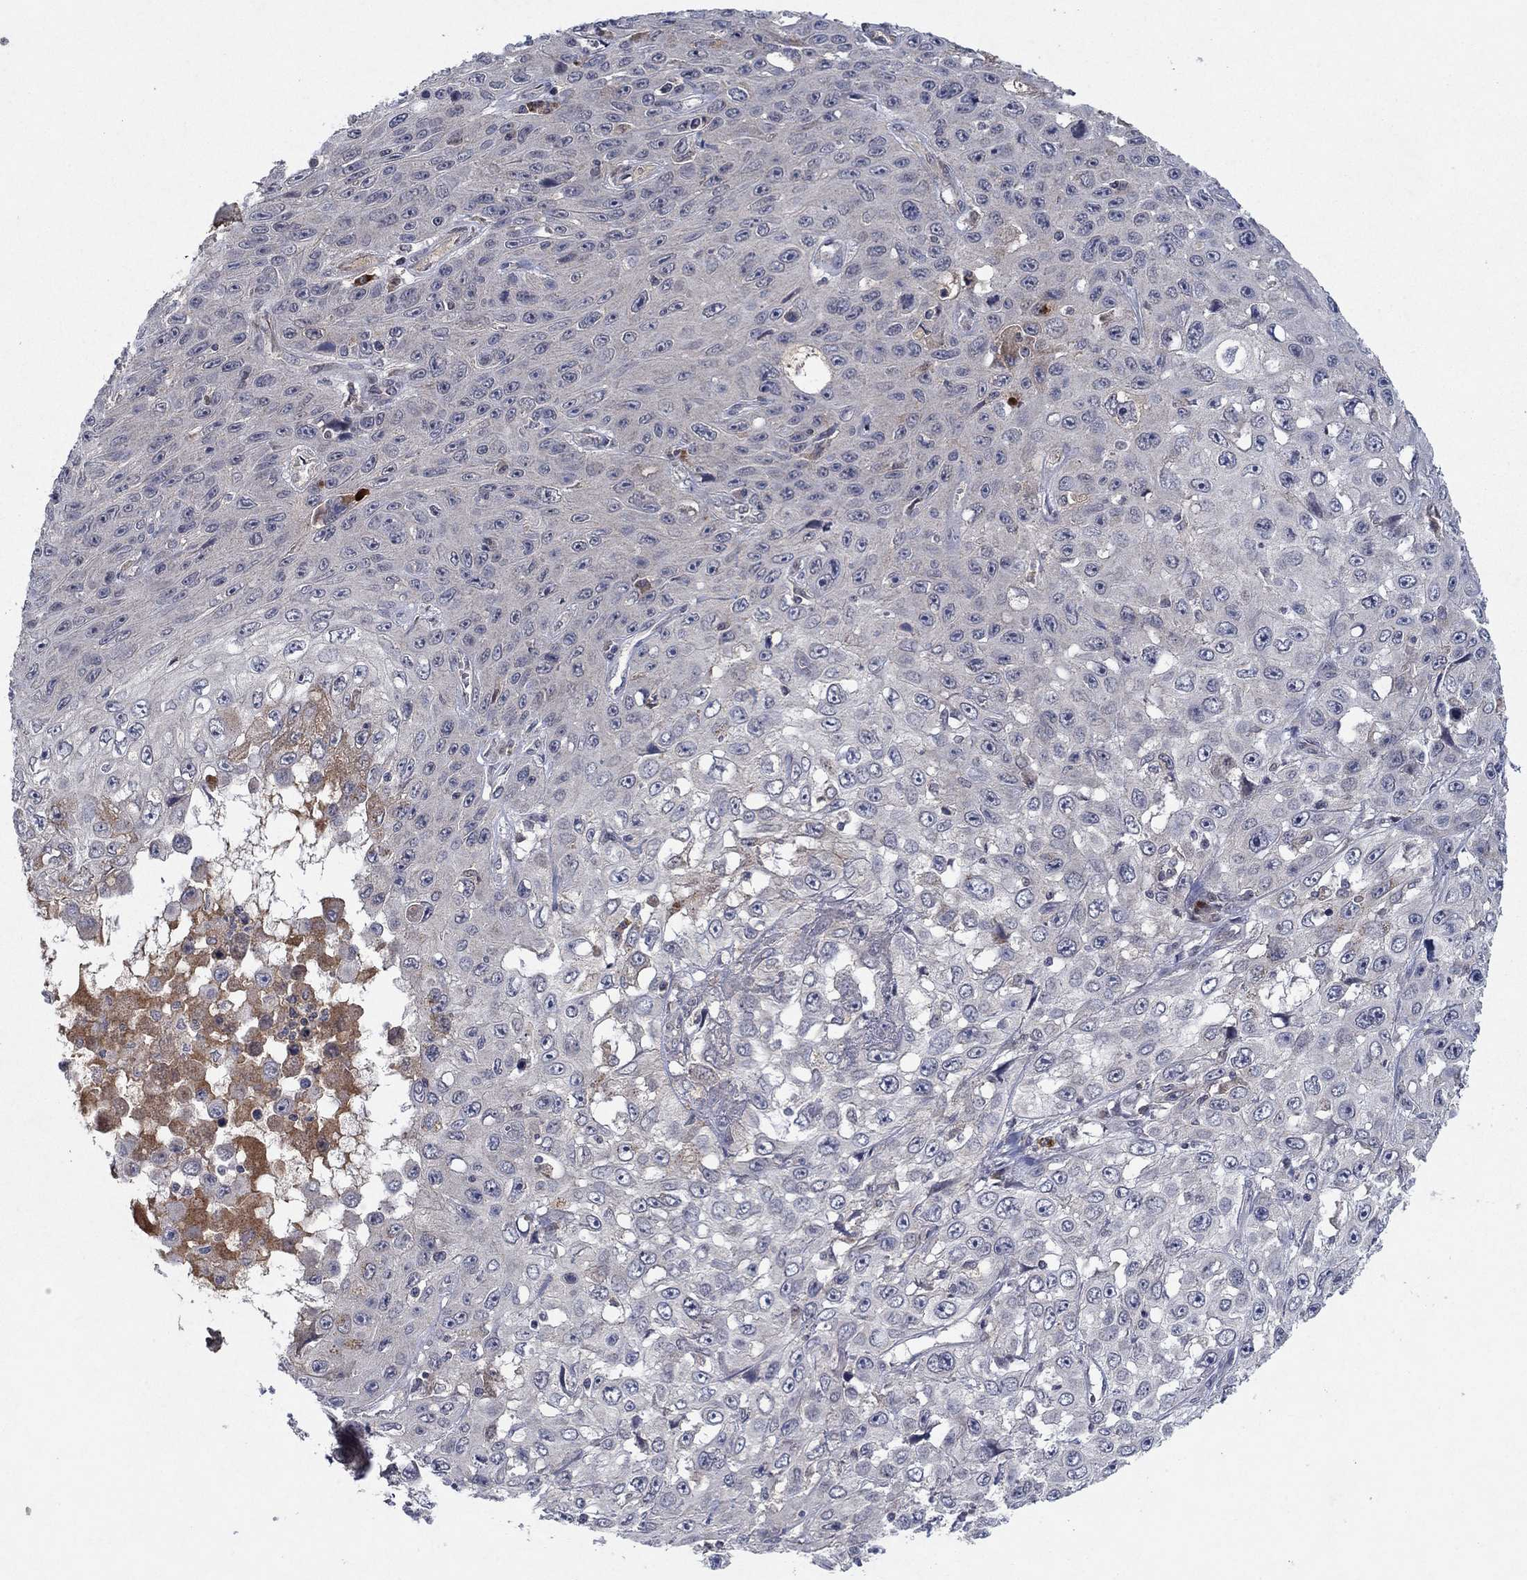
{"staining": {"intensity": "negative", "quantity": "none", "location": "none"}, "tissue": "skin cancer", "cell_type": "Tumor cells", "image_type": "cancer", "snomed": [{"axis": "morphology", "description": "Squamous cell carcinoma, NOS"}, {"axis": "topography", "description": "Skin"}], "caption": "High power microscopy micrograph of an immunohistochemistry (IHC) micrograph of skin cancer, revealing no significant staining in tumor cells.", "gene": "IL4", "patient": {"sex": "male", "age": 82}}